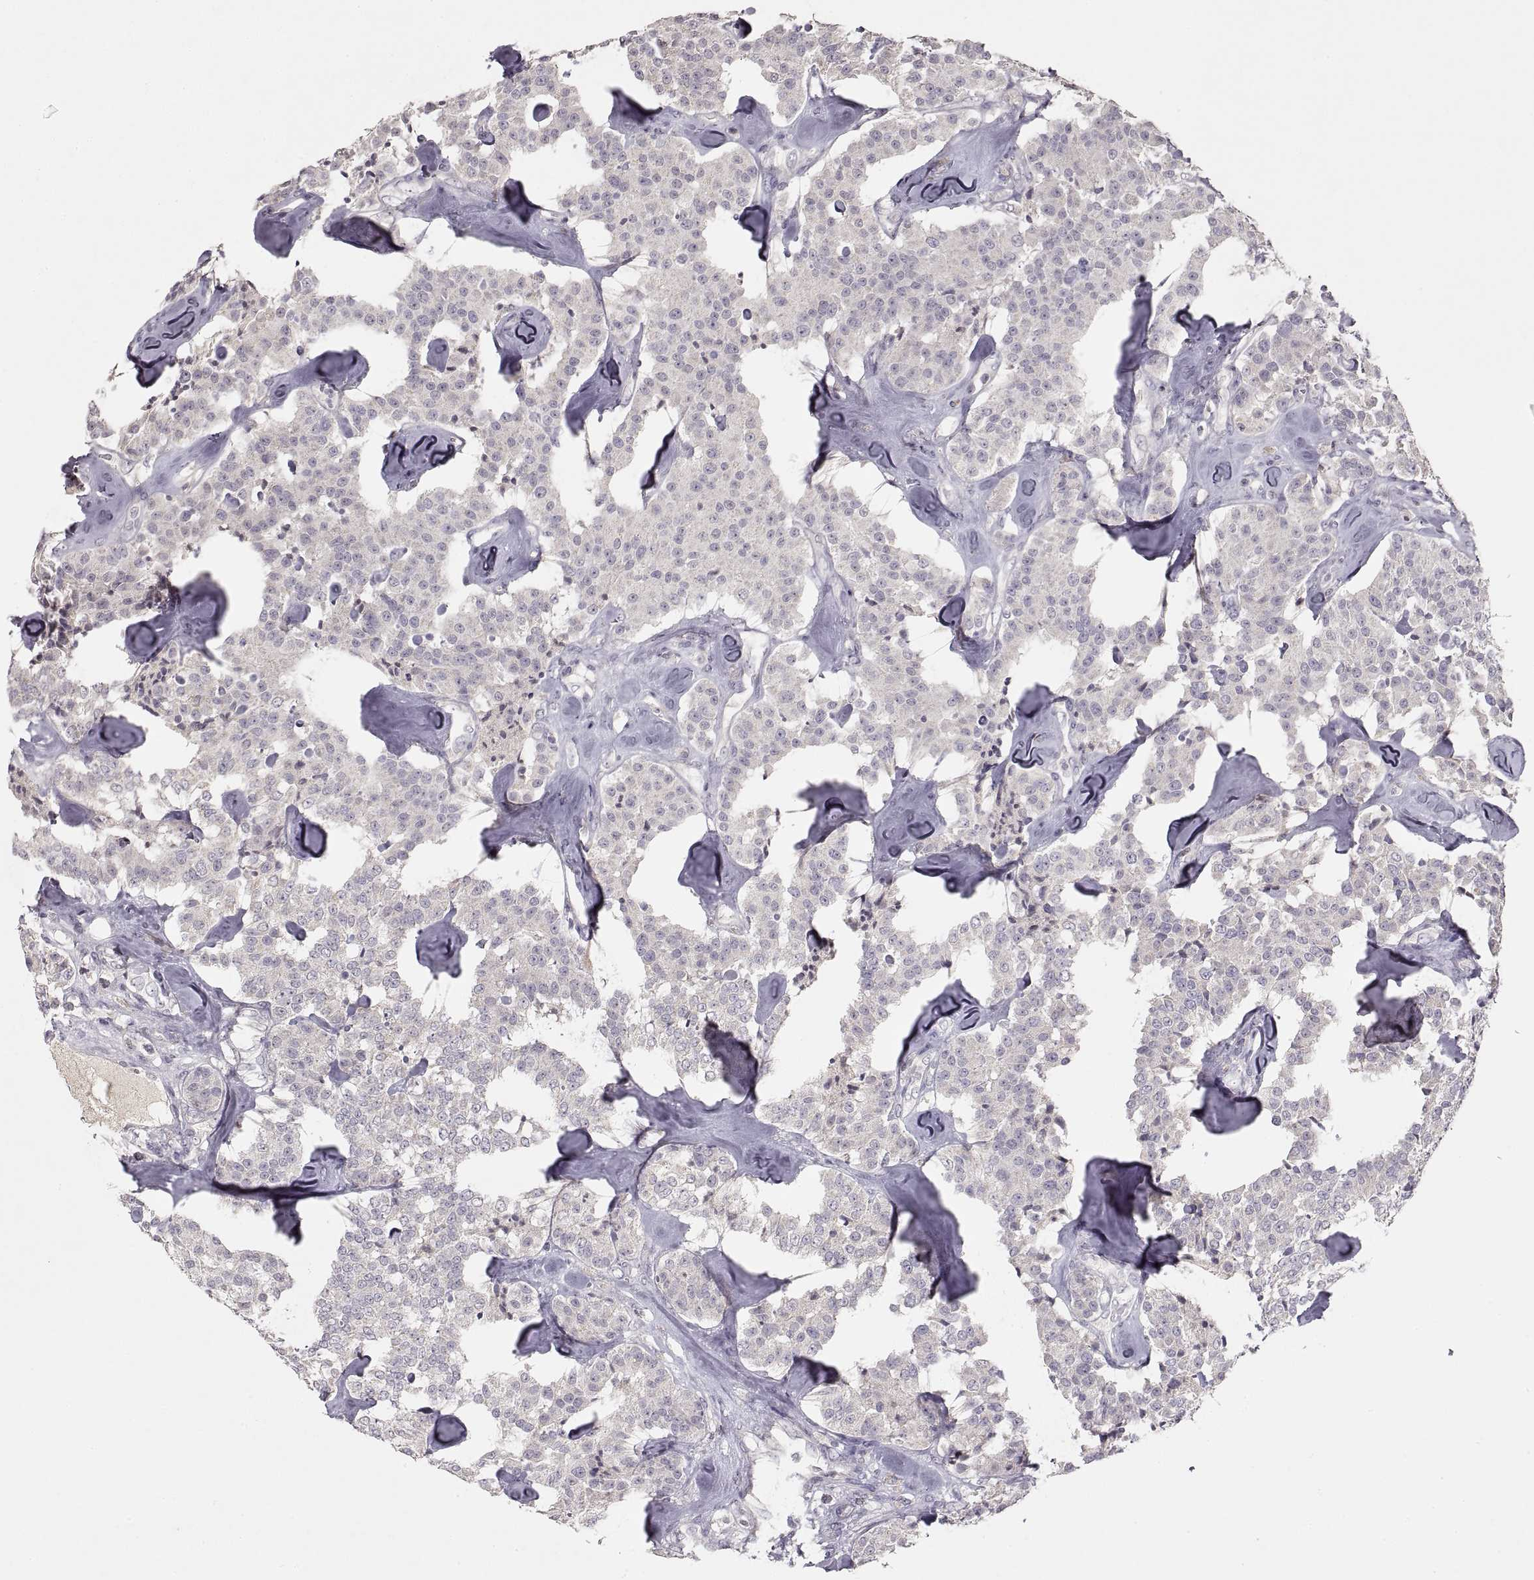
{"staining": {"intensity": "negative", "quantity": "none", "location": "none"}, "tissue": "carcinoid", "cell_type": "Tumor cells", "image_type": "cancer", "snomed": [{"axis": "morphology", "description": "Carcinoid, malignant, NOS"}, {"axis": "topography", "description": "Pancreas"}], "caption": "Carcinoid stained for a protein using immunohistochemistry displays no expression tumor cells.", "gene": "ADAM11", "patient": {"sex": "male", "age": 41}}